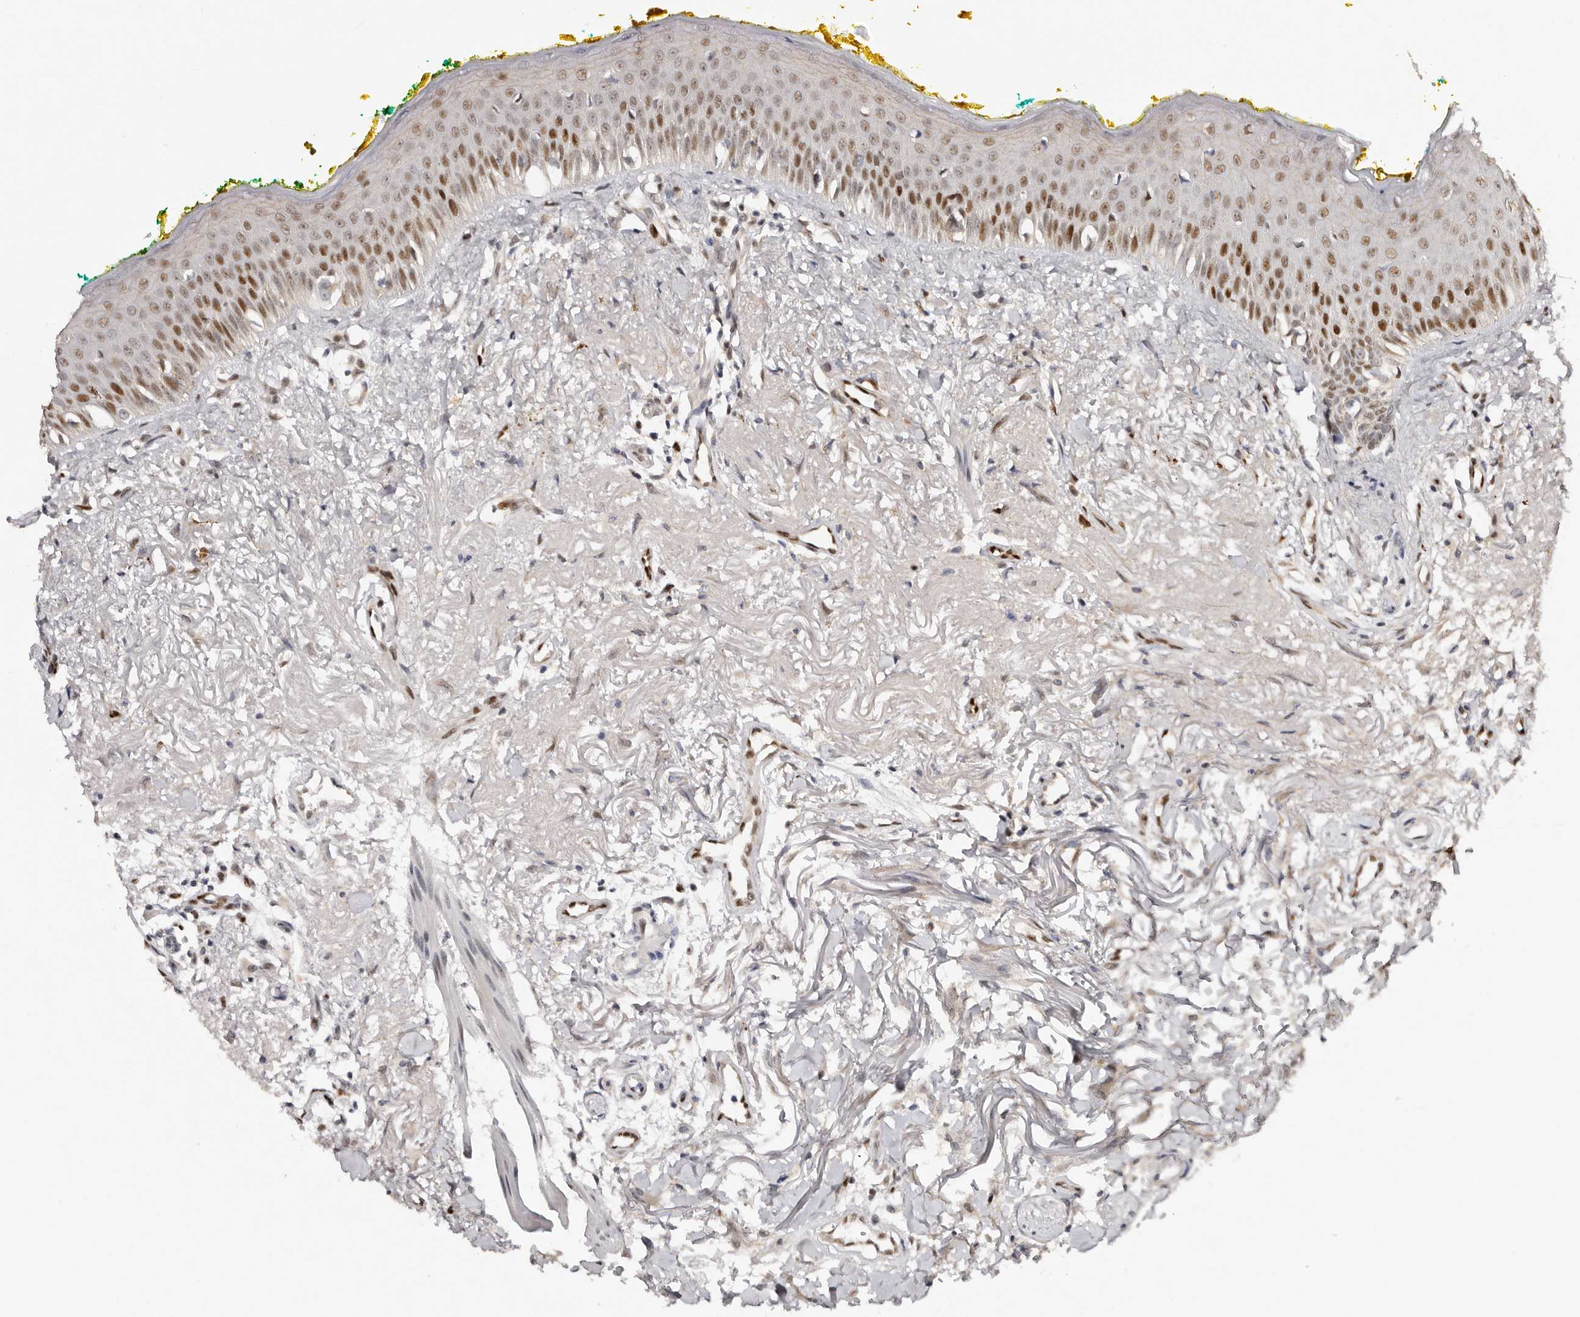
{"staining": {"intensity": "strong", "quantity": "25%-75%", "location": "cytoplasmic/membranous,nuclear"}, "tissue": "oral mucosa", "cell_type": "Squamous epithelial cells", "image_type": "normal", "snomed": [{"axis": "morphology", "description": "Normal tissue, NOS"}, {"axis": "topography", "description": "Oral tissue"}], "caption": "About 25%-75% of squamous epithelial cells in unremarkable oral mucosa reveal strong cytoplasmic/membranous,nuclear protein expression as visualized by brown immunohistochemical staining.", "gene": "KLF7", "patient": {"sex": "female", "age": 70}}